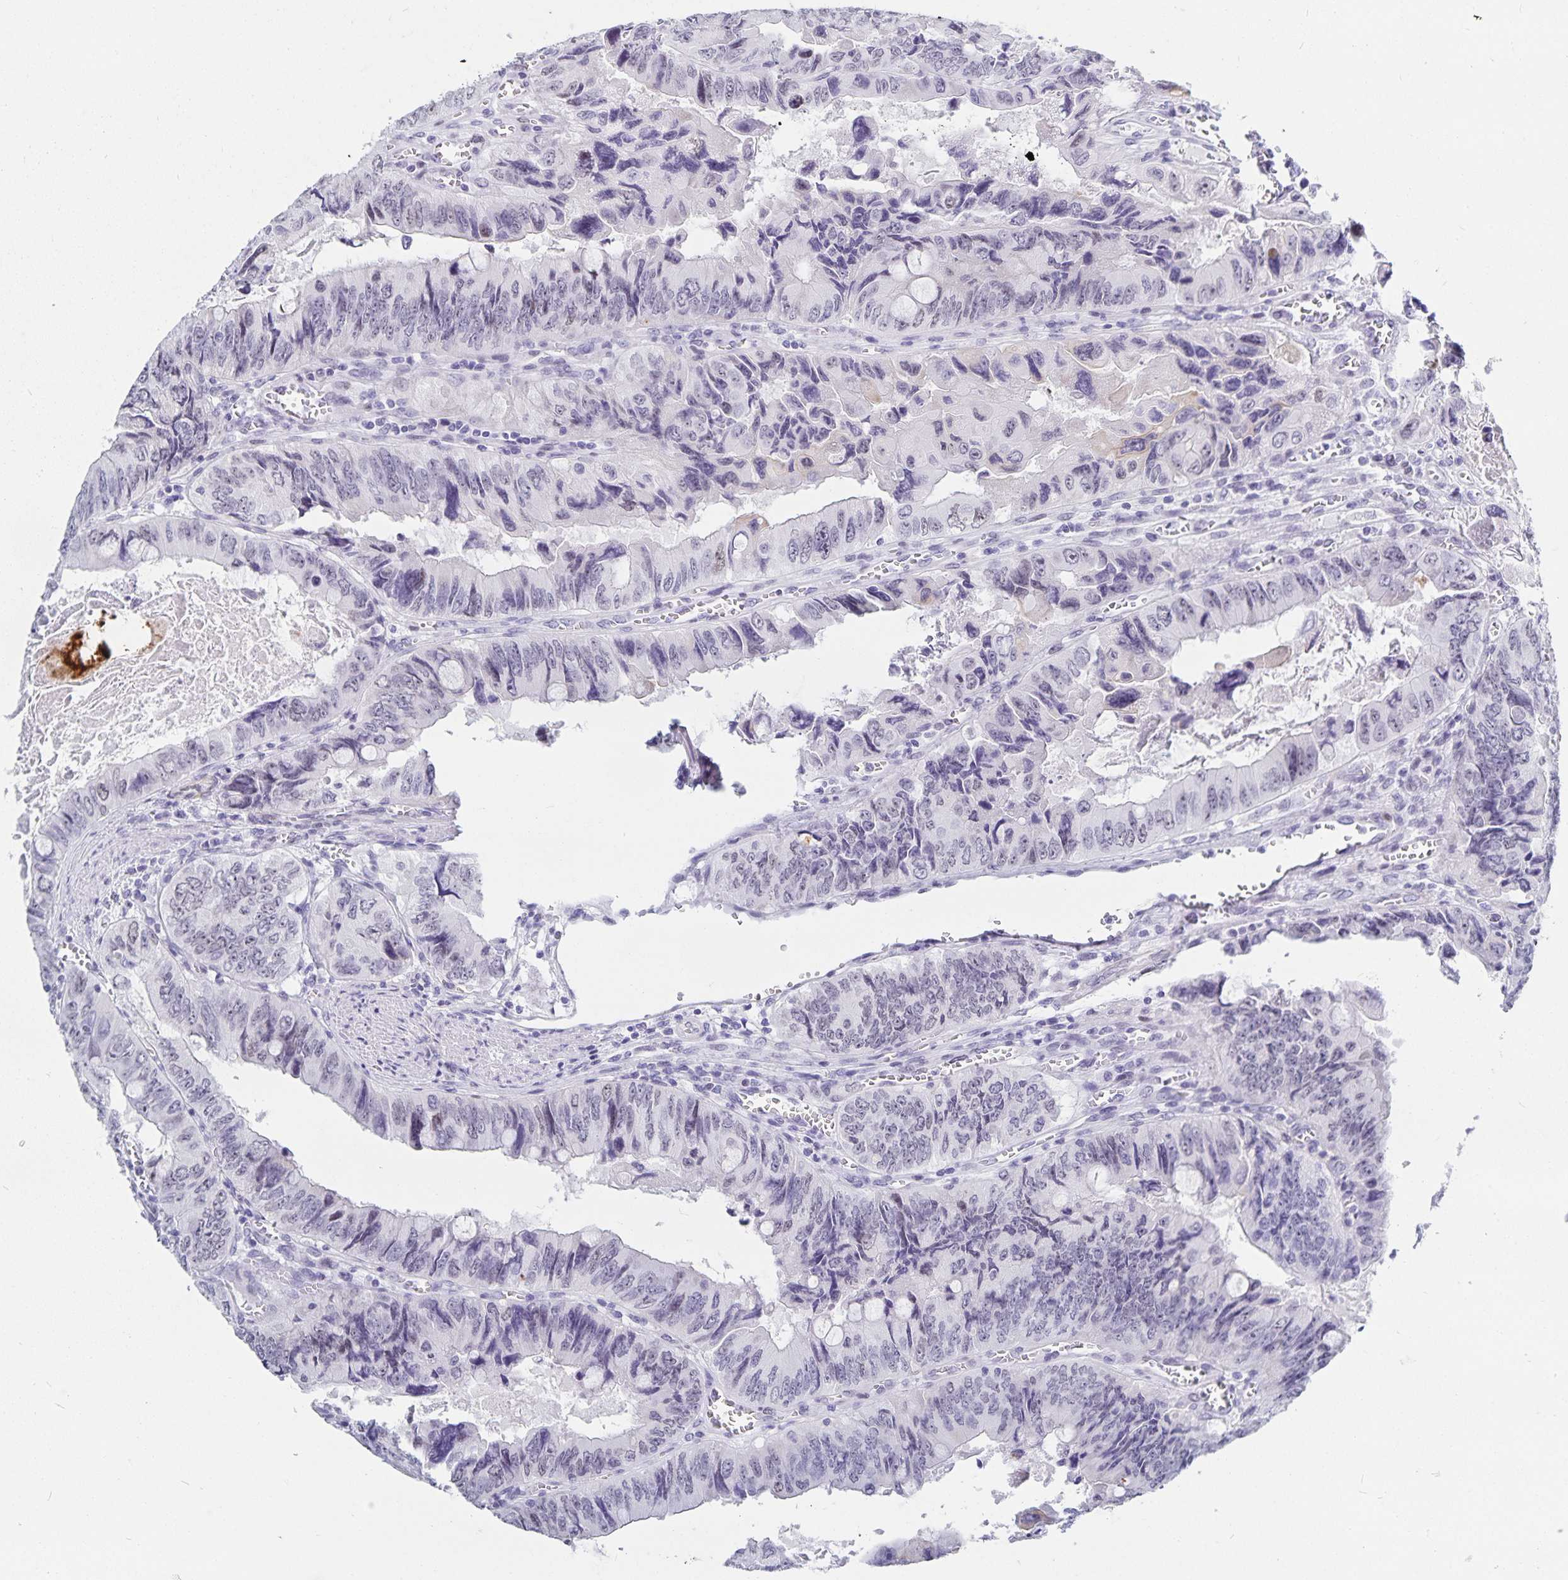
{"staining": {"intensity": "negative", "quantity": "none", "location": "none"}, "tissue": "colorectal cancer", "cell_type": "Tumor cells", "image_type": "cancer", "snomed": [{"axis": "morphology", "description": "Adenocarcinoma, NOS"}, {"axis": "topography", "description": "Colon"}], "caption": "Histopathology image shows no protein positivity in tumor cells of adenocarcinoma (colorectal) tissue.", "gene": "HMGB3", "patient": {"sex": "female", "age": 84}}